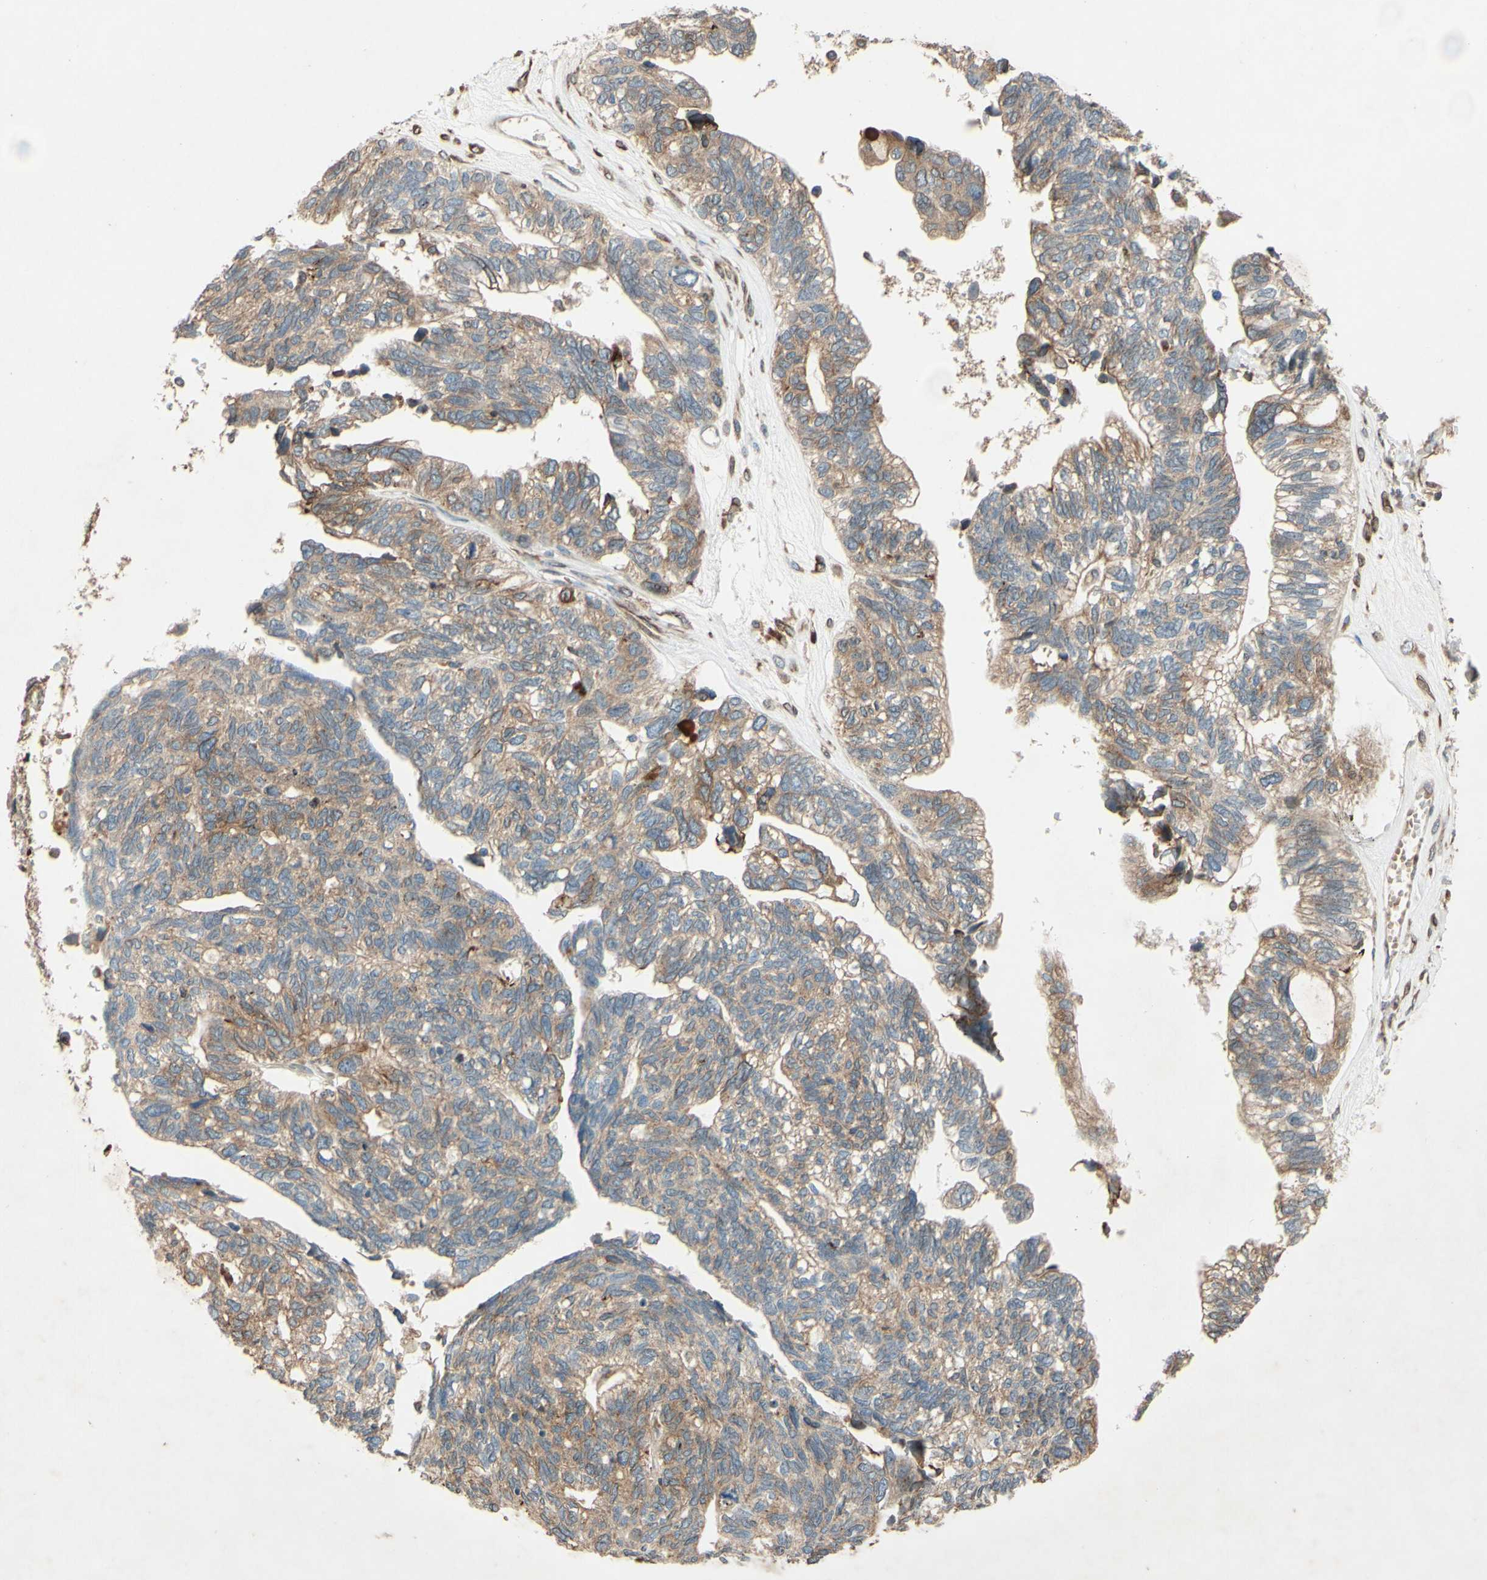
{"staining": {"intensity": "moderate", "quantity": "25%-75%", "location": "cytoplasmic/membranous"}, "tissue": "ovarian cancer", "cell_type": "Tumor cells", "image_type": "cancer", "snomed": [{"axis": "morphology", "description": "Cystadenocarcinoma, serous, NOS"}, {"axis": "topography", "description": "Ovary"}], "caption": "This micrograph displays immunohistochemistry (IHC) staining of human ovarian serous cystadenocarcinoma, with medium moderate cytoplasmic/membranous positivity in approximately 25%-75% of tumor cells.", "gene": "PTPRU", "patient": {"sex": "female", "age": 79}}